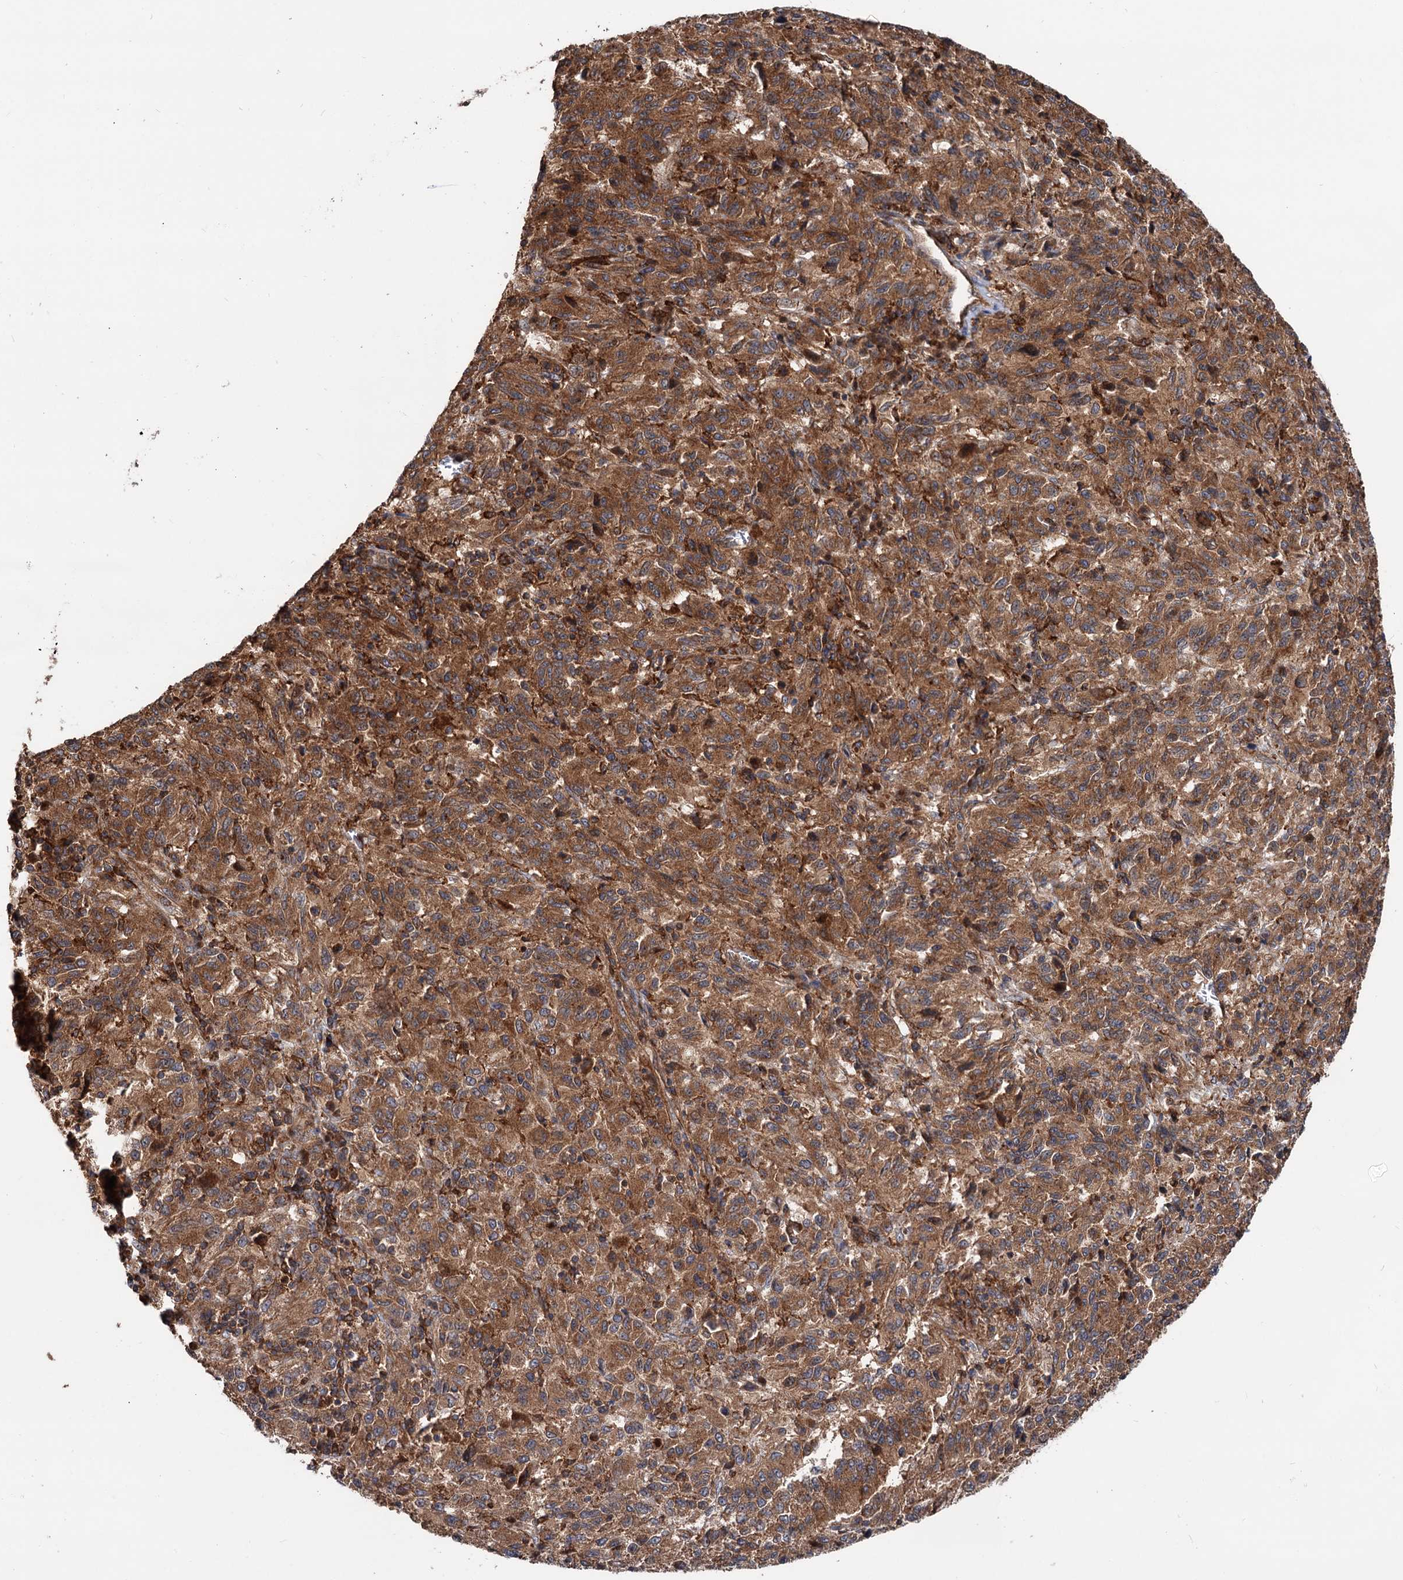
{"staining": {"intensity": "moderate", "quantity": ">75%", "location": "cytoplasmic/membranous"}, "tissue": "melanoma", "cell_type": "Tumor cells", "image_type": "cancer", "snomed": [{"axis": "morphology", "description": "Malignant melanoma, Metastatic site"}, {"axis": "topography", "description": "Lung"}], "caption": "The histopathology image demonstrates a brown stain indicating the presence of a protein in the cytoplasmic/membranous of tumor cells in melanoma.", "gene": "RNF111", "patient": {"sex": "male", "age": 64}}